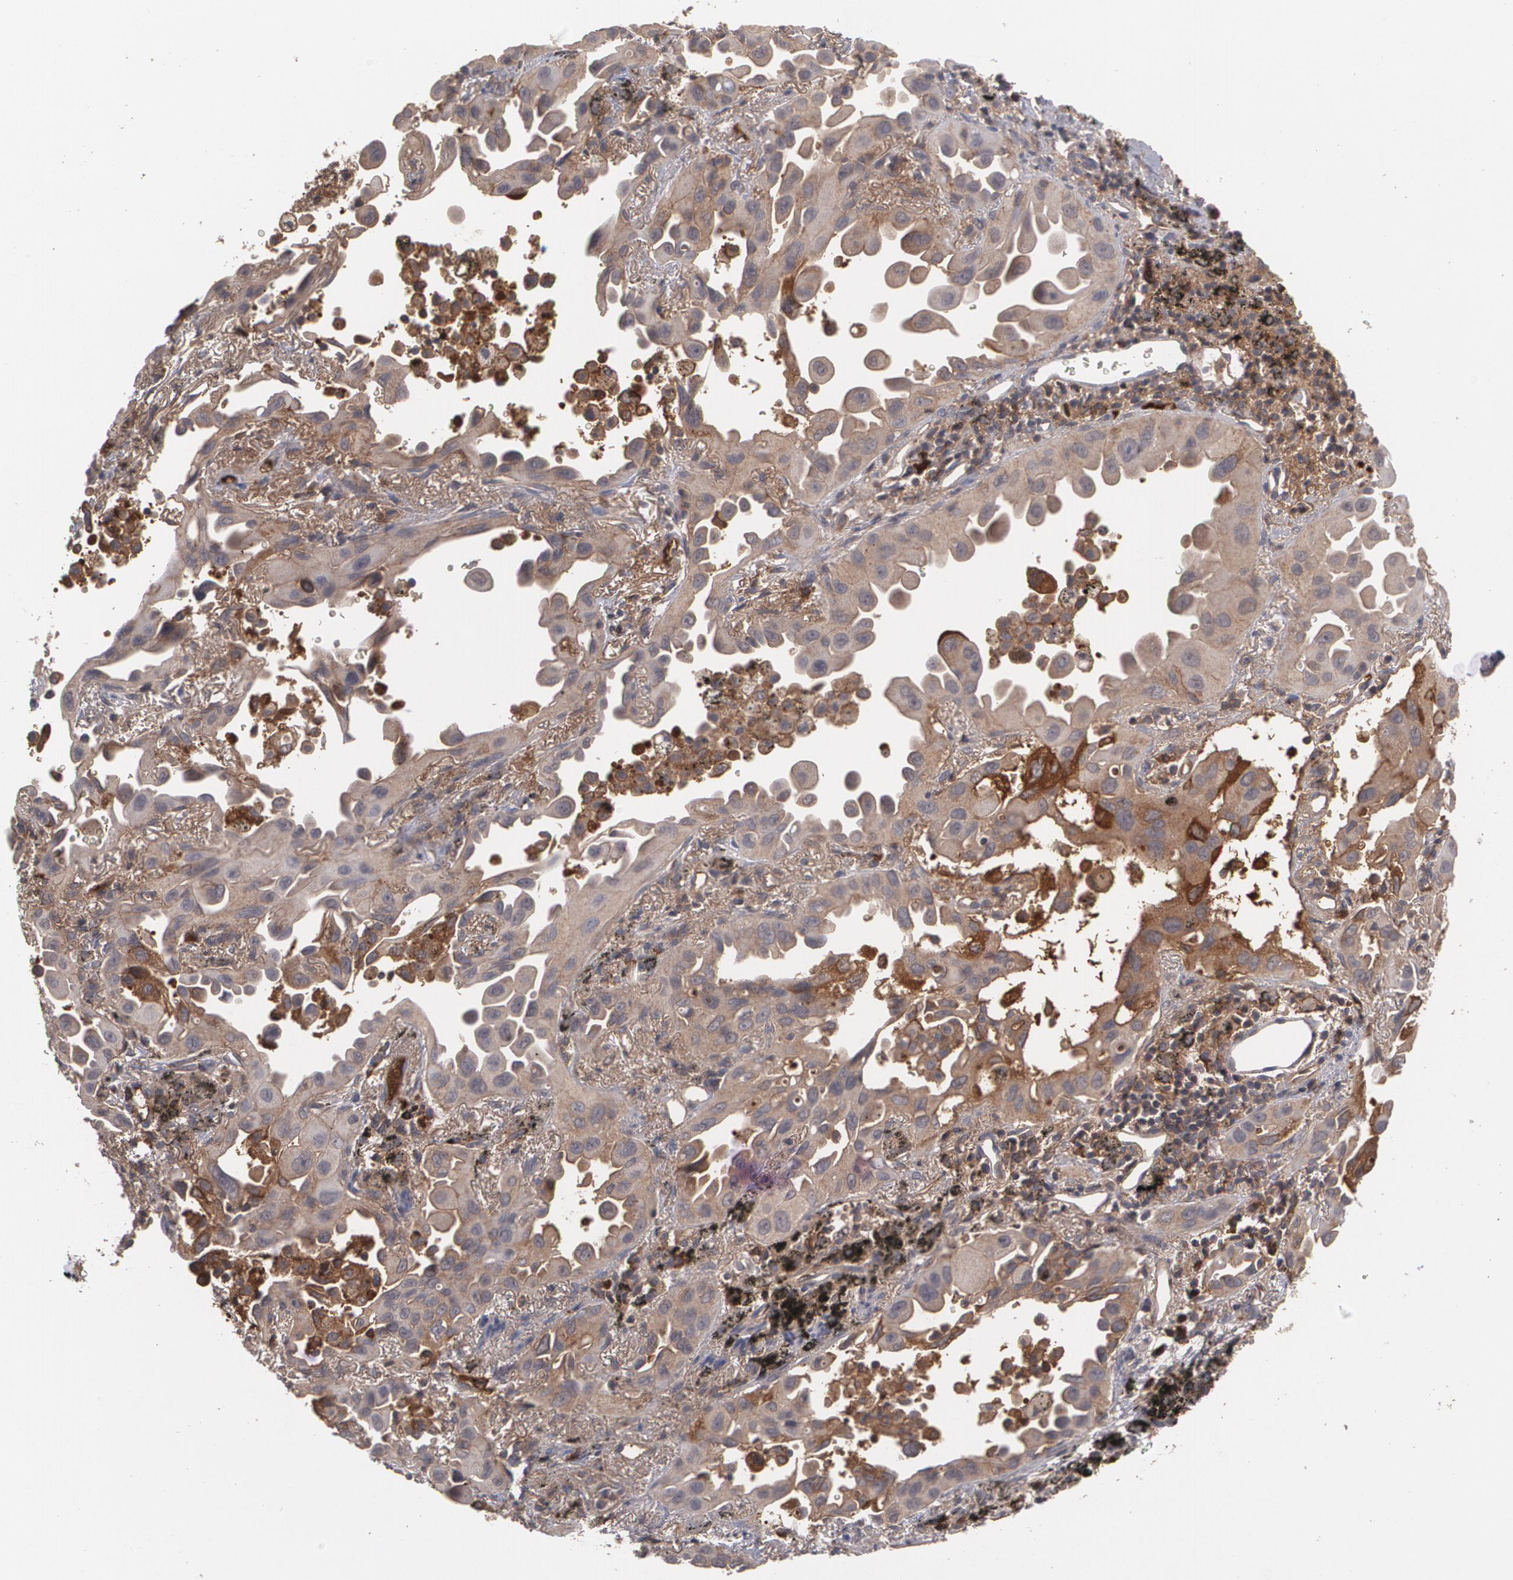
{"staining": {"intensity": "moderate", "quantity": ">75%", "location": "cytoplasmic/membranous"}, "tissue": "lung cancer", "cell_type": "Tumor cells", "image_type": "cancer", "snomed": [{"axis": "morphology", "description": "Adenocarcinoma, NOS"}, {"axis": "topography", "description": "Lung"}], "caption": "Immunohistochemical staining of lung cancer demonstrates medium levels of moderate cytoplasmic/membranous protein expression in approximately >75% of tumor cells. (DAB (3,3'-diaminobenzidine) = brown stain, brightfield microscopy at high magnification).", "gene": "ARF6", "patient": {"sex": "male", "age": 68}}